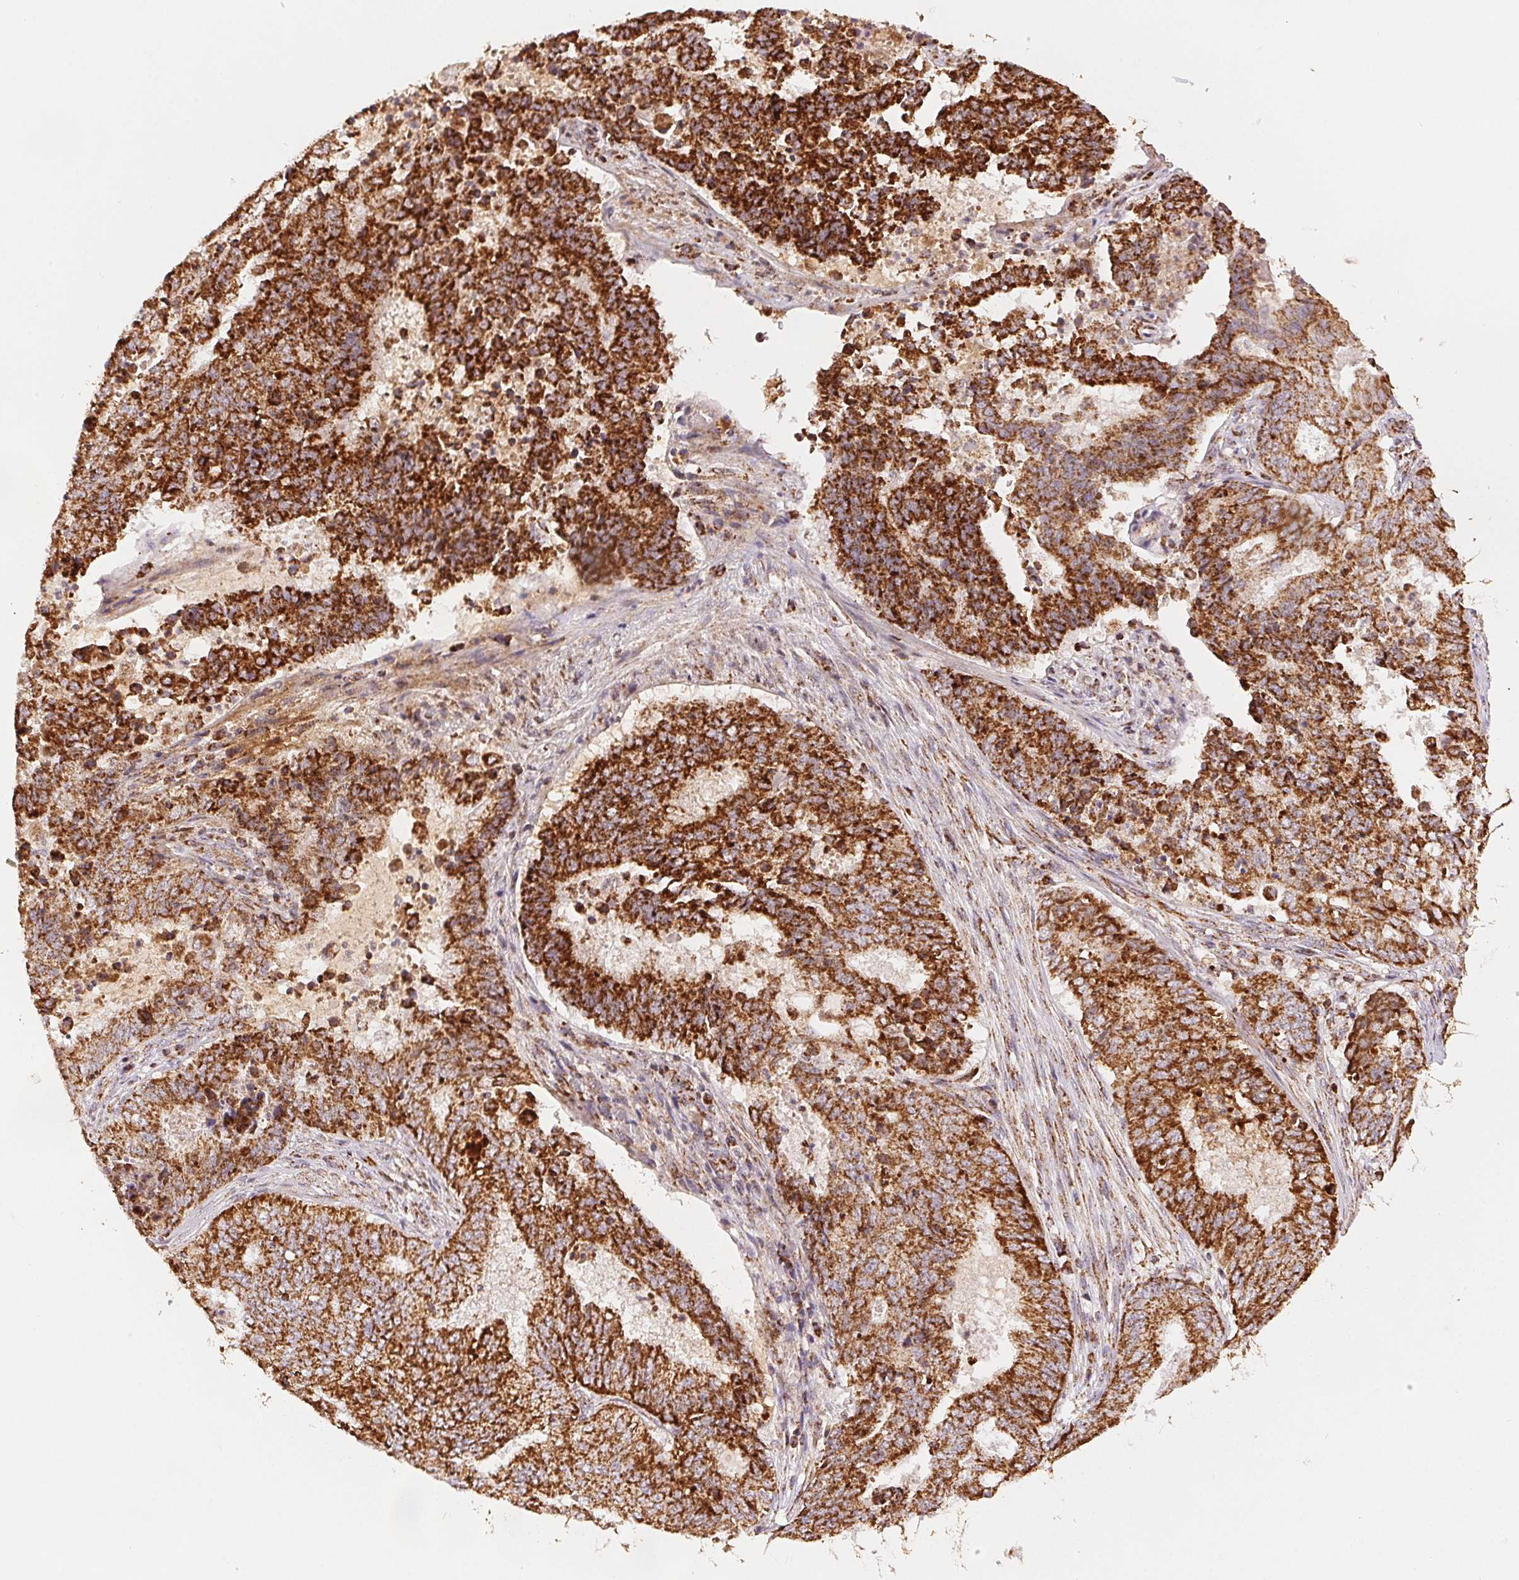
{"staining": {"intensity": "moderate", "quantity": ">75%", "location": "cytoplasmic/membranous"}, "tissue": "endometrial cancer", "cell_type": "Tumor cells", "image_type": "cancer", "snomed": [{"axis": "morphology", "description": "Adenocarcinoma, NOS"}, {"axis": "topography", "description": "Endometrium"}], "caption": "Moderate cytoplasmic/membranous protein staining is identified in about >75% of tumor cells in endometrial cancer.", "gene": "SDHB", "patient": {"sex": "female", "age": 62}}